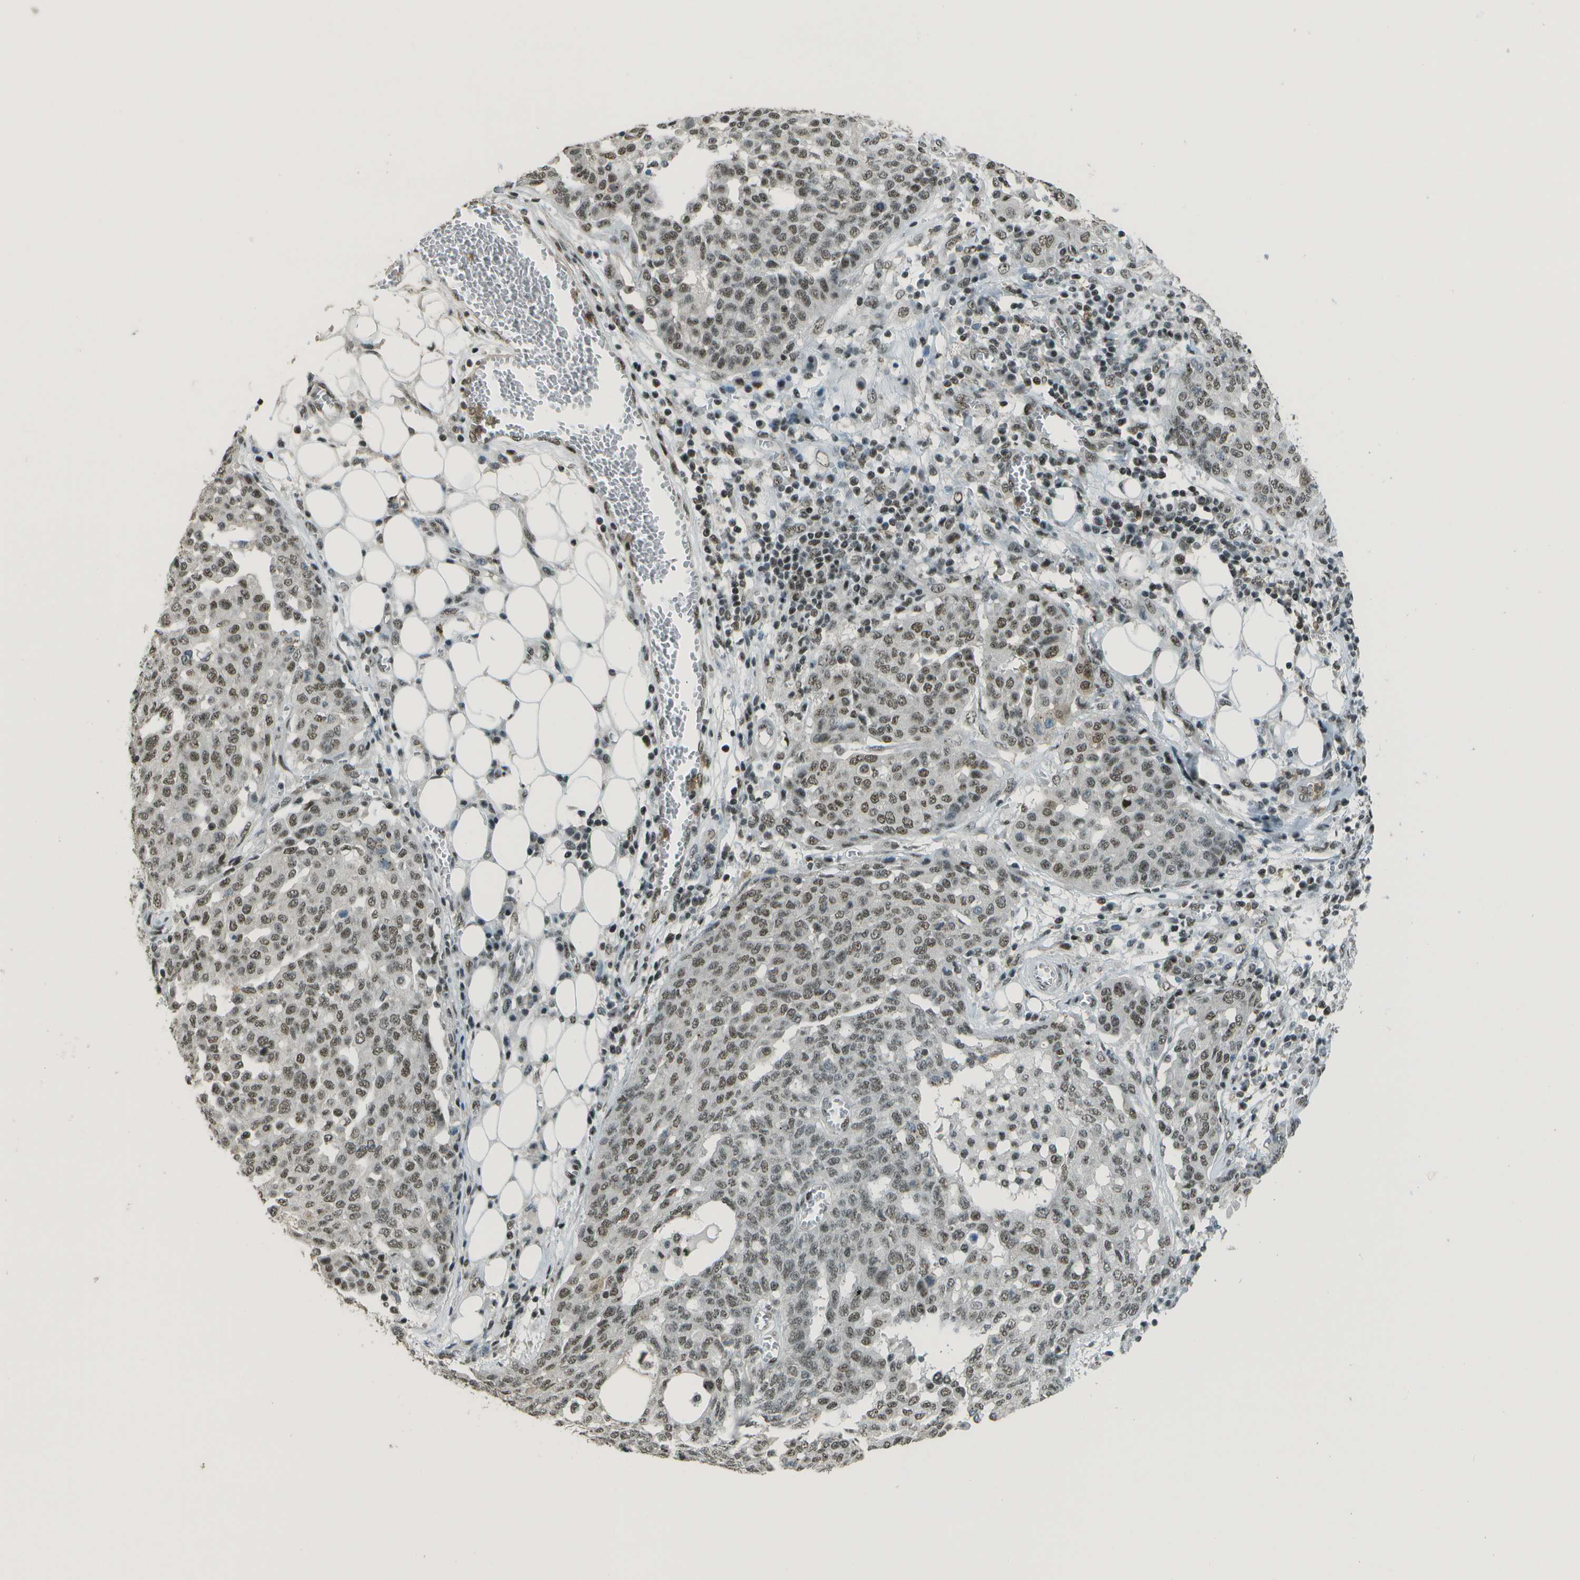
{"staining": {"intensity": "weak", "quantity": ">75%", "location": "nuclear"}, "tissue": "ovarian cancer", "cell_type": "Tumor cells", "image_type": "cancer", "snomed": [{"axis": "morphology", "description": "Cystadenocarcinoma, serous, NOS"}, {"axis": "topography", "description": "Soft tissue"}, {"axis": "topography", "description": "Ovary"}], "caption": "Immunohistochemistry (IHC) (DAB (3,3'-diaminobenzidine)) staining of human serous cystadenocarcinoma (ovarian) shows weak nuclear protein staining in about >75% of tumor cells.", "gene": "DEPDC1", "patient": {"sex": "female", "age": 57}}